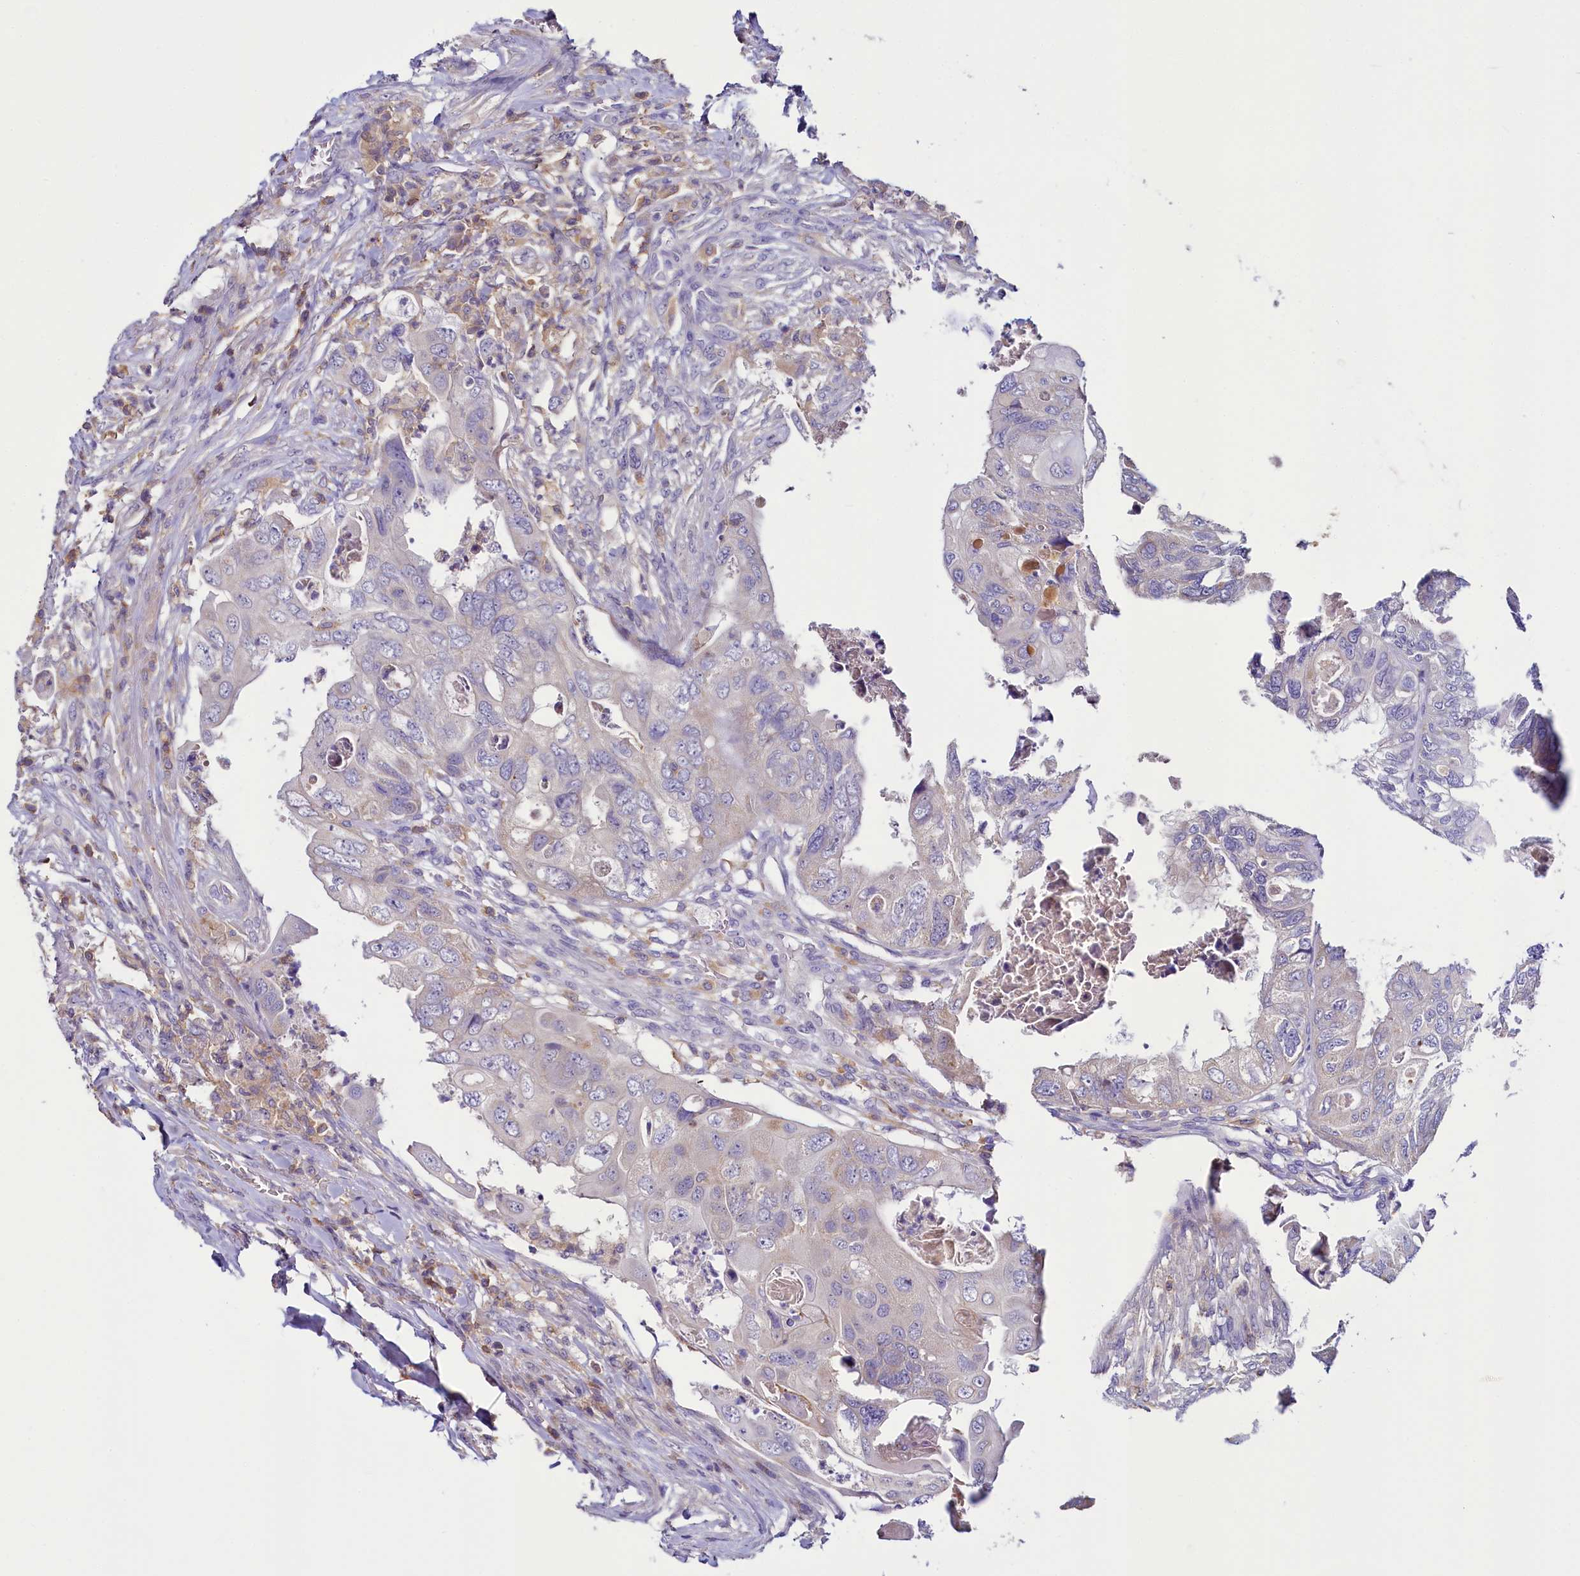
{"staining": {"intensity": "negative", "quantity": "none", "location": "none"}, "tissue": "colorectal cancer", "cell_type": "Tumor cells", "image_type": "cancer", "snomed": [{"axis": "morphology", "description": "Adenocarcinoma, NOS"}, {"axis": "topography", "description": "Rectum"}], "caption": "Immunohistochemical staining of adenocarcinoma (colorectal) shows no significant positivity in tumor cells. (DAB immunohistochemistry visualized using brightfield microscopy, high magnification).", "gene": "FGFR2", "patient": {"sex": "male", "age": 63}}